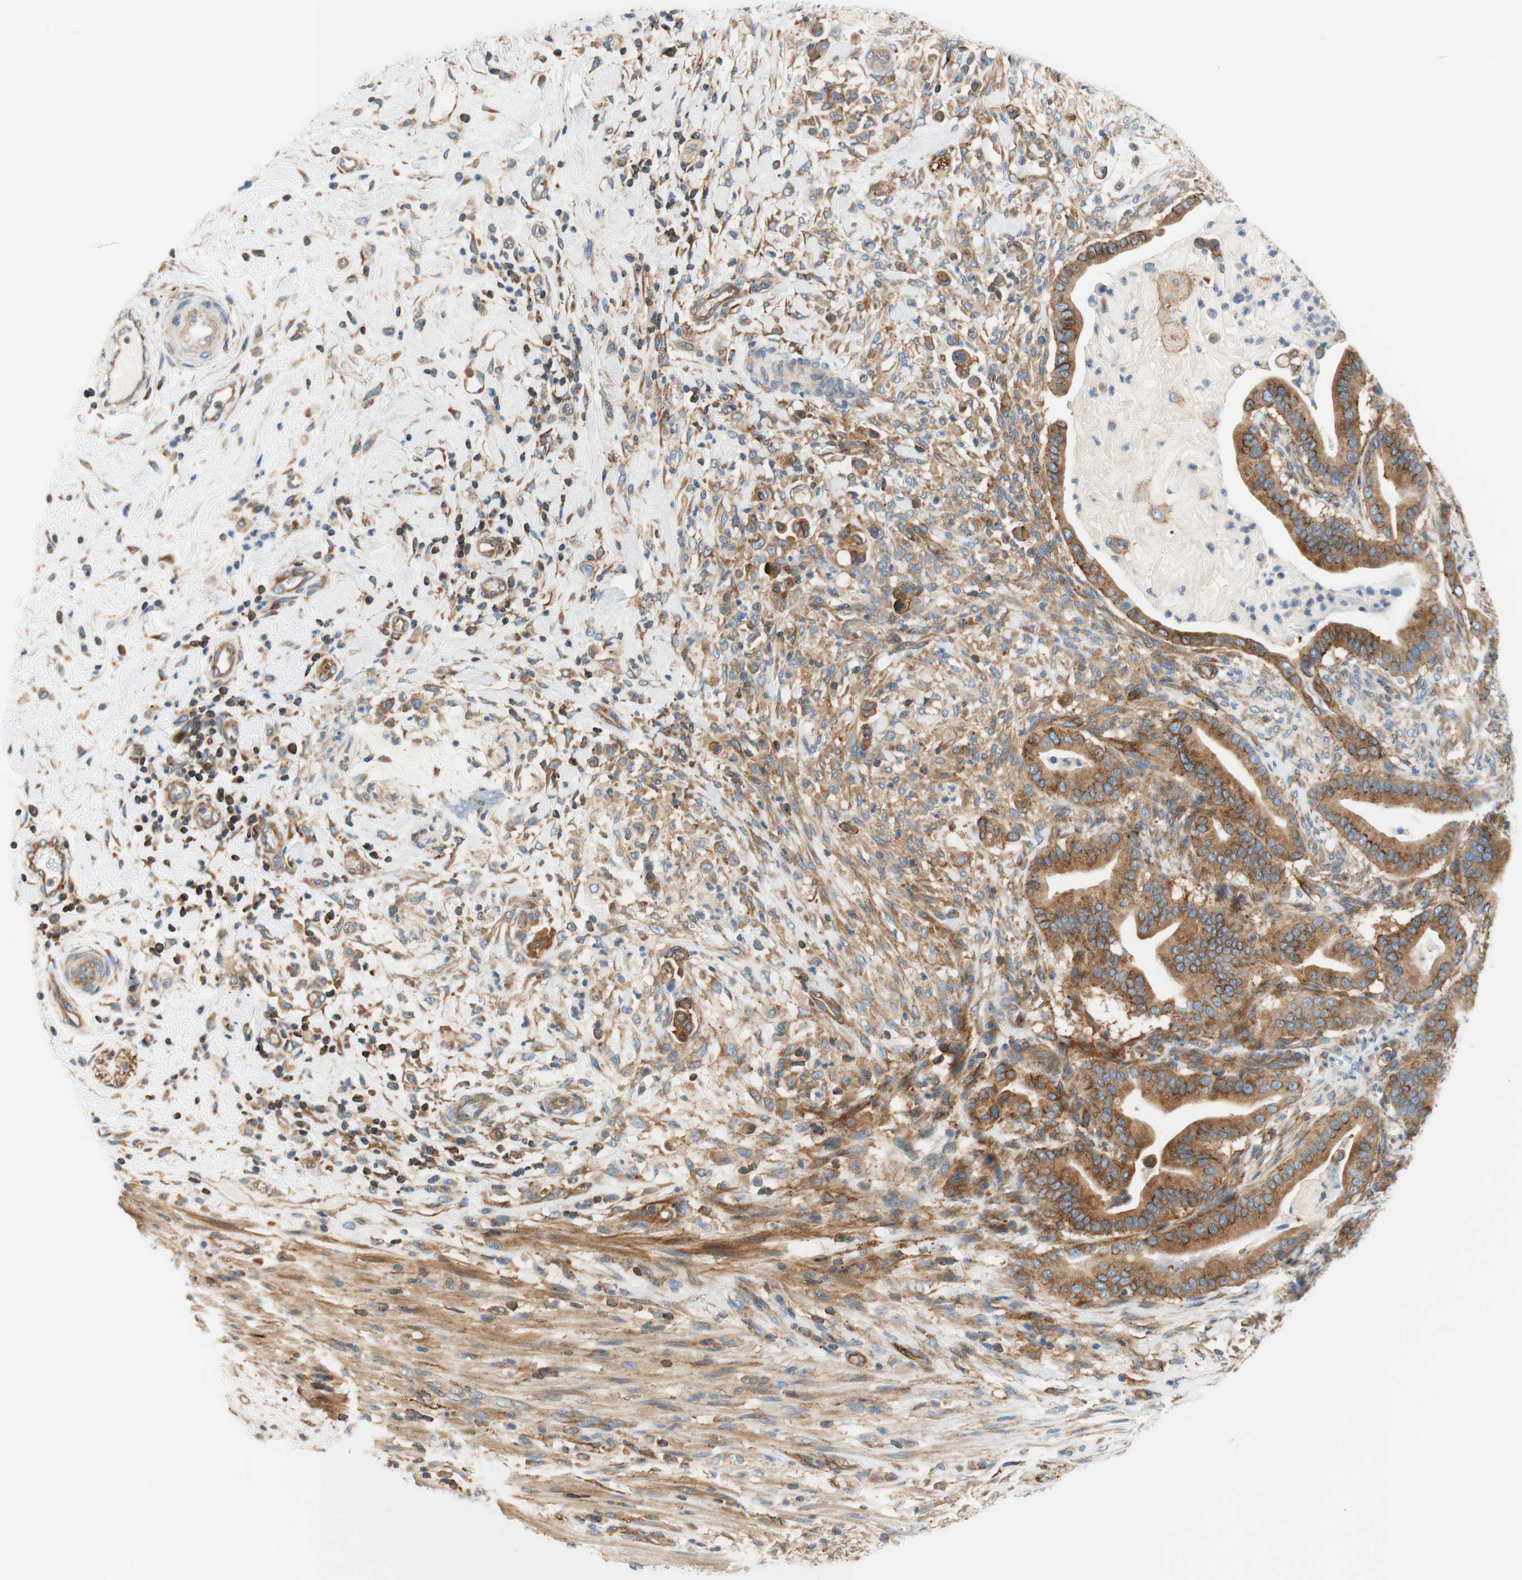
{"staining": {"intensity": "moderate", "quantity": ">75%", "location": "cytoplasmic/membranous"}, "tissue": "pancreatic cancer", "cell_type": "Tumor cells", "image_type": "cancer", "snomed": [{"axis": "morphology", "description": "Adenocarcinoma, NOS"}, {"axis": "topography", "description": "Pancreas"}], "caption": "A micrograph of adenocarcinoma (pancreatic) stained for a protein displays moderate cytoplasmic/membranous brown staining in tumor cells.", "gene": "VPS26A", "patient": {"sex": "male", "age": 63}}